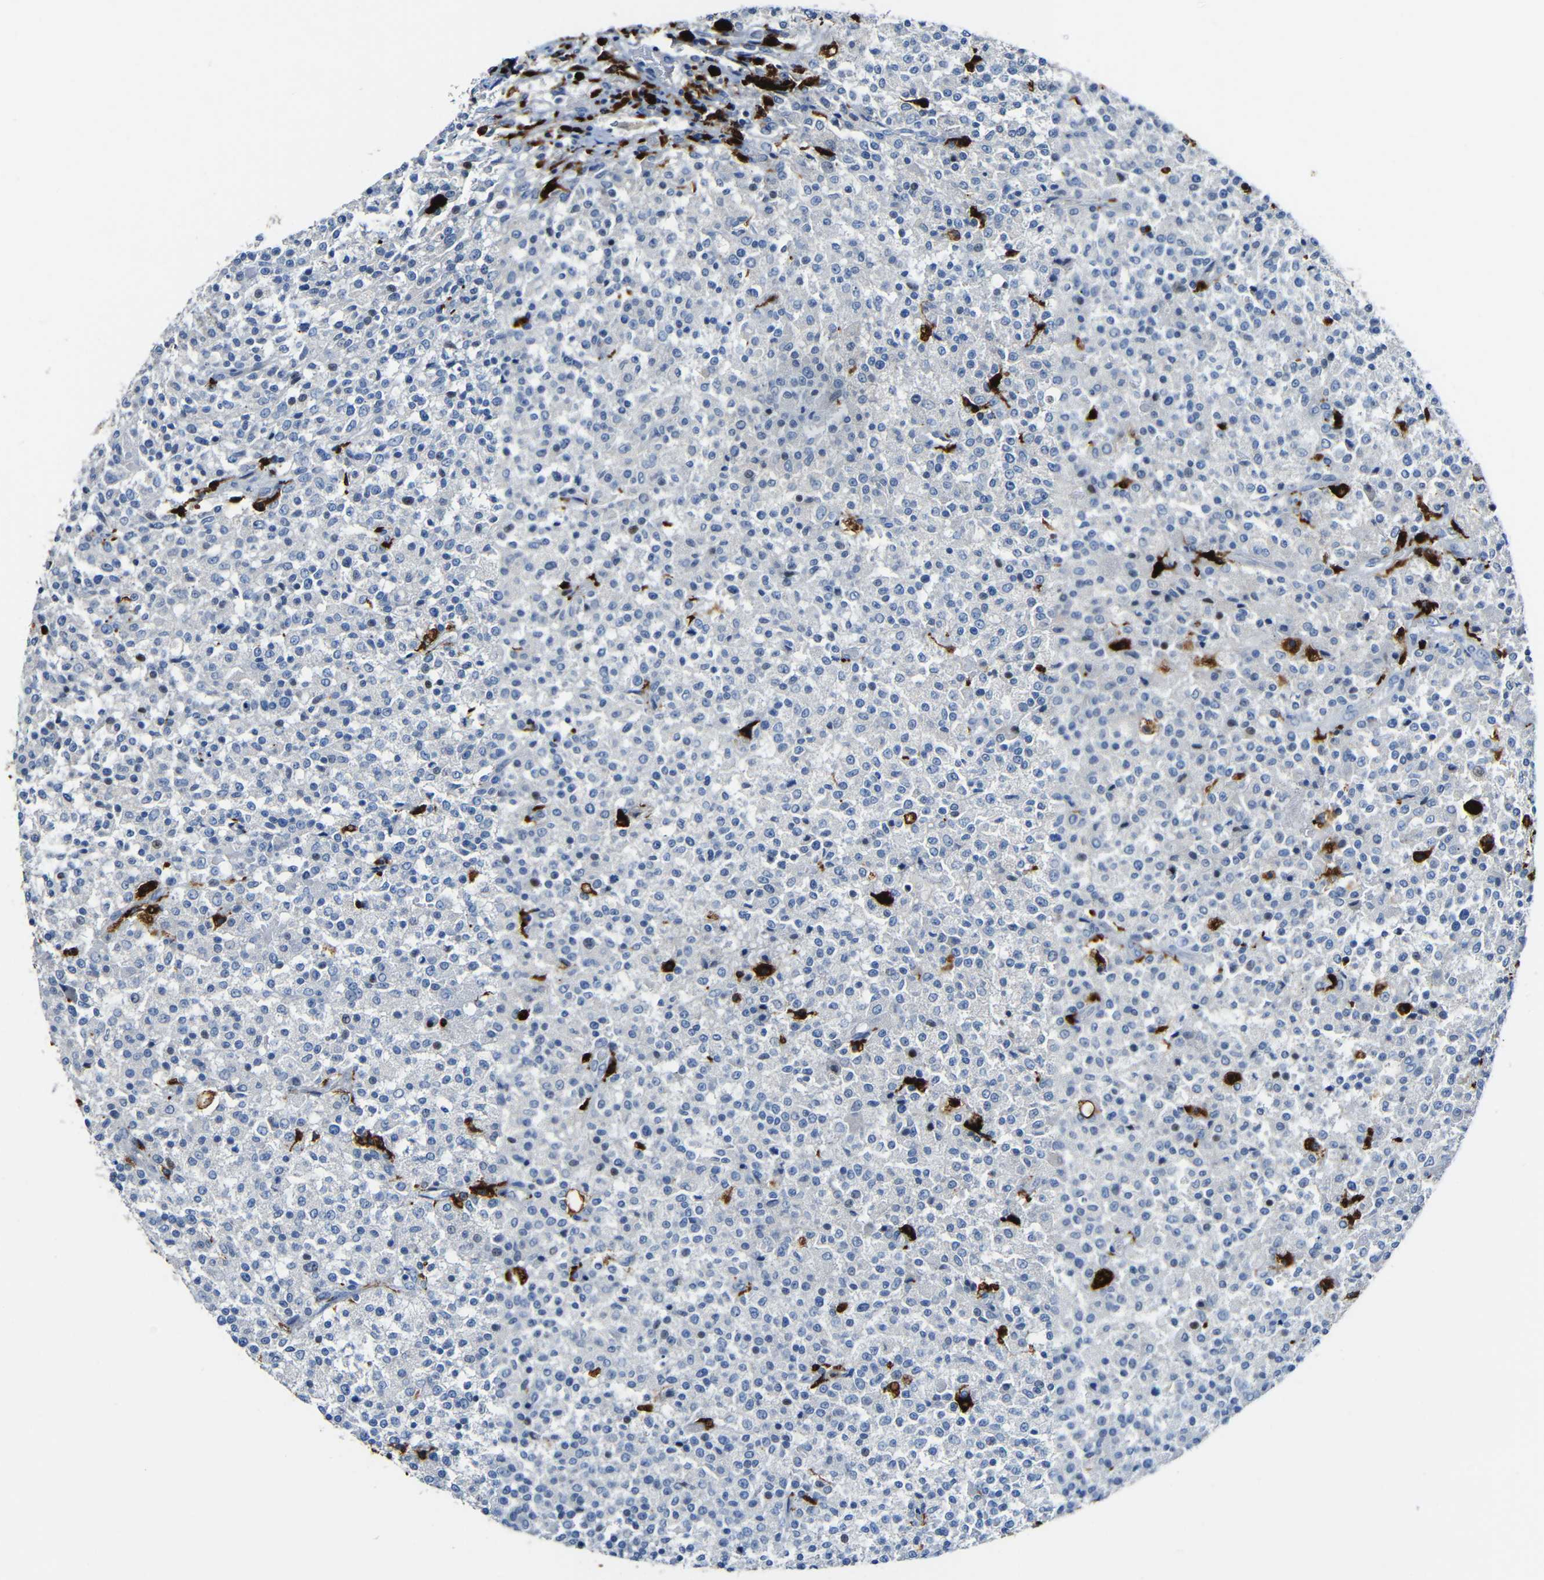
{"staining": {"intensity": "negative", "quantity": "none", "location": "none"}, "tissue": "testis cancer", "cell_type": "Tumor cells", "image_type": "cancer", "snomed": [{"axis": "morphology", "description": "Seminoma, NOS"}, {"axis": "topography", "description": "Testis"}], "caption": "The immunohistochemistry (IHC) micrograph has no significant expression in tumor cells of testis cancer tissue.", "gene": "HLA-DMA", "patient": {"sex": "male", "age": 59}}